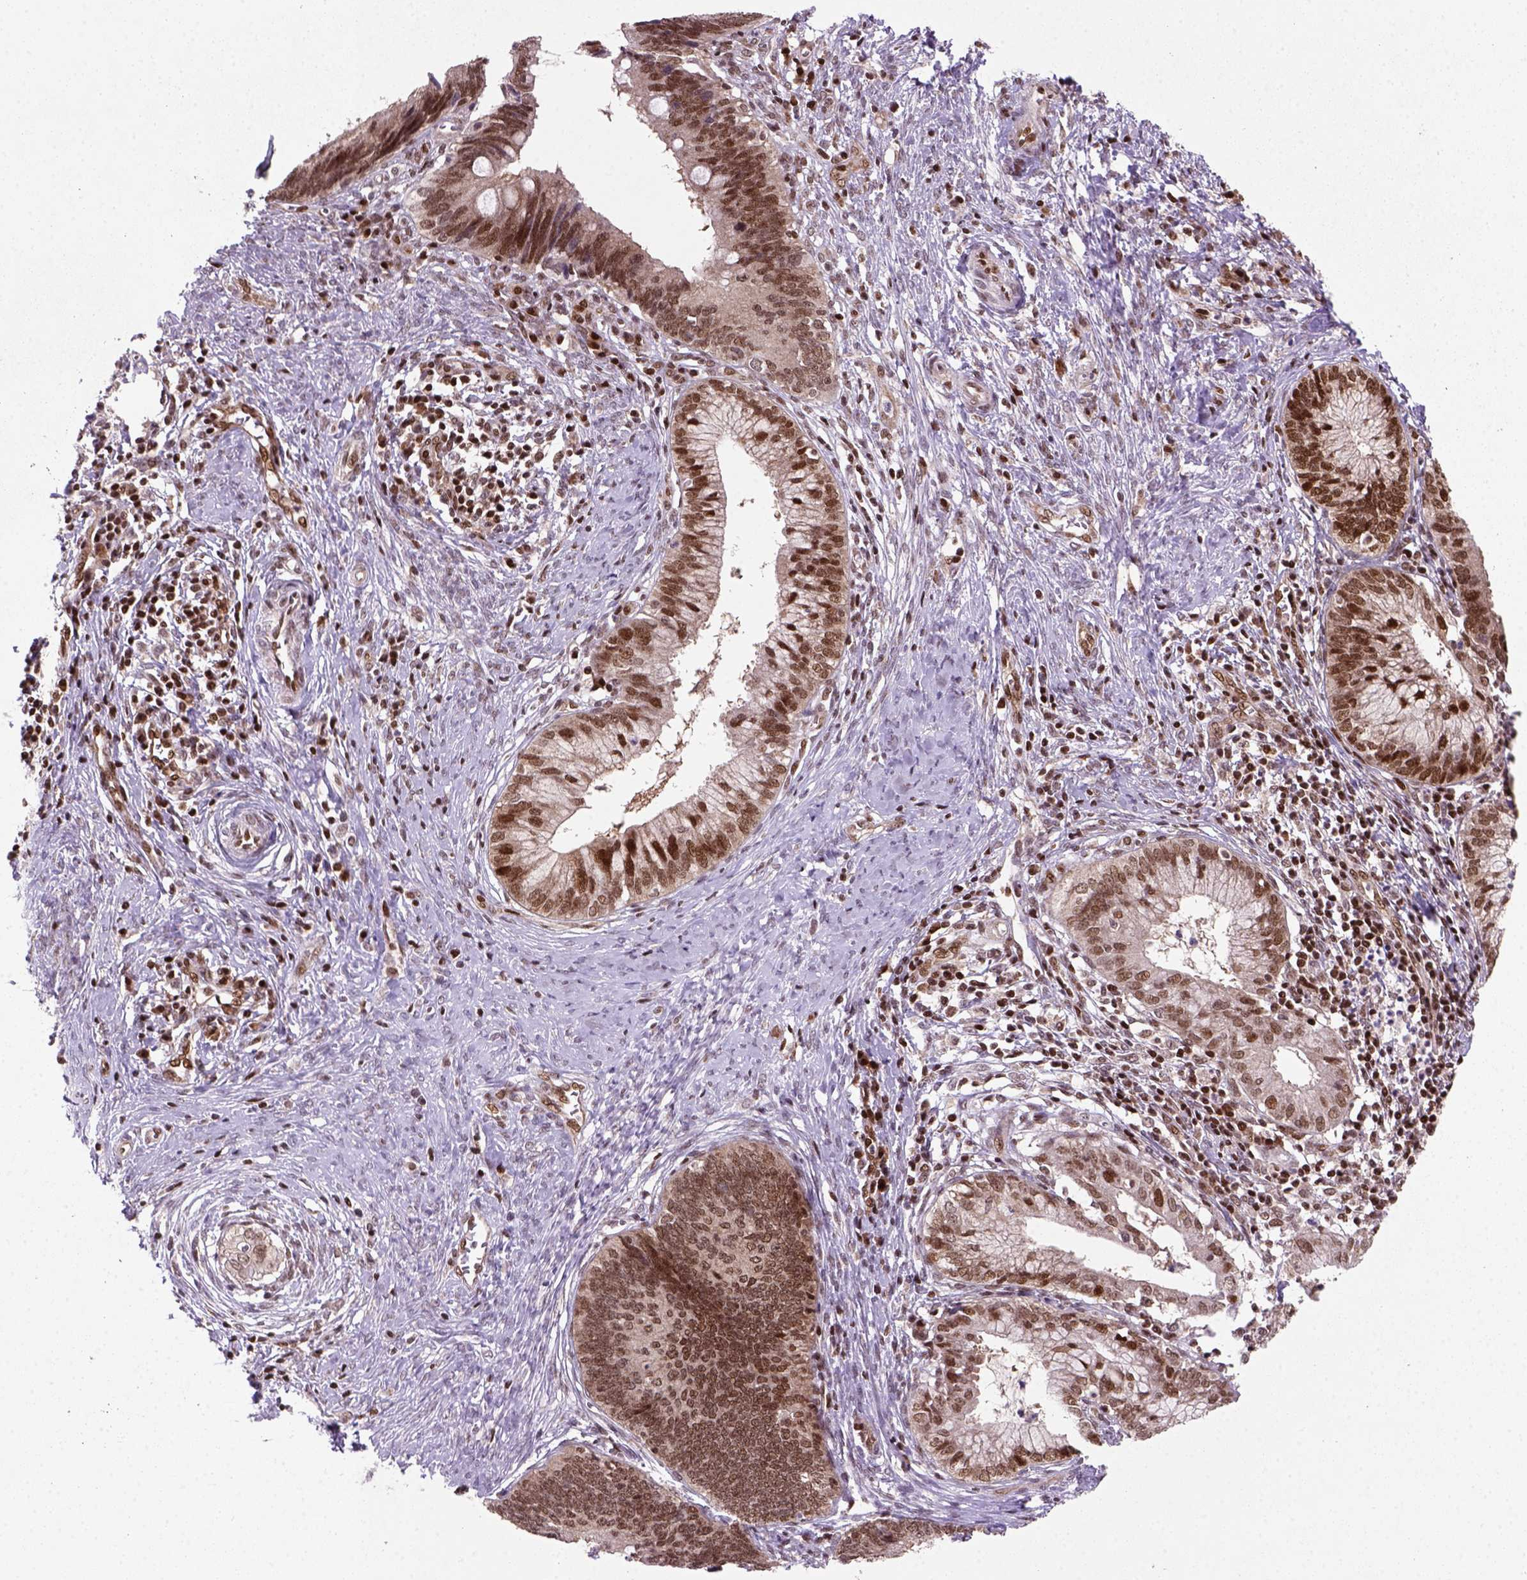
{"staining": {"intensity": "strong", "quantity": ">75%", "location": "nuclear"}, "tissue": "cervical cancer", "cell_type": "Tumor cells", "image_type": "cancer", "snomed": [{"axis": "morphology", "description": "Adenocarcinoma, NOS"}, {"axis": "topography", "description": "Cervix"}], "caption": "Adenocarcinoma (cervical) tissue exhibits strong nuclear expression in approximately >75% of tumor cells", "gene": "MGMT", "patient": {"sex": "female", "age": 42}}